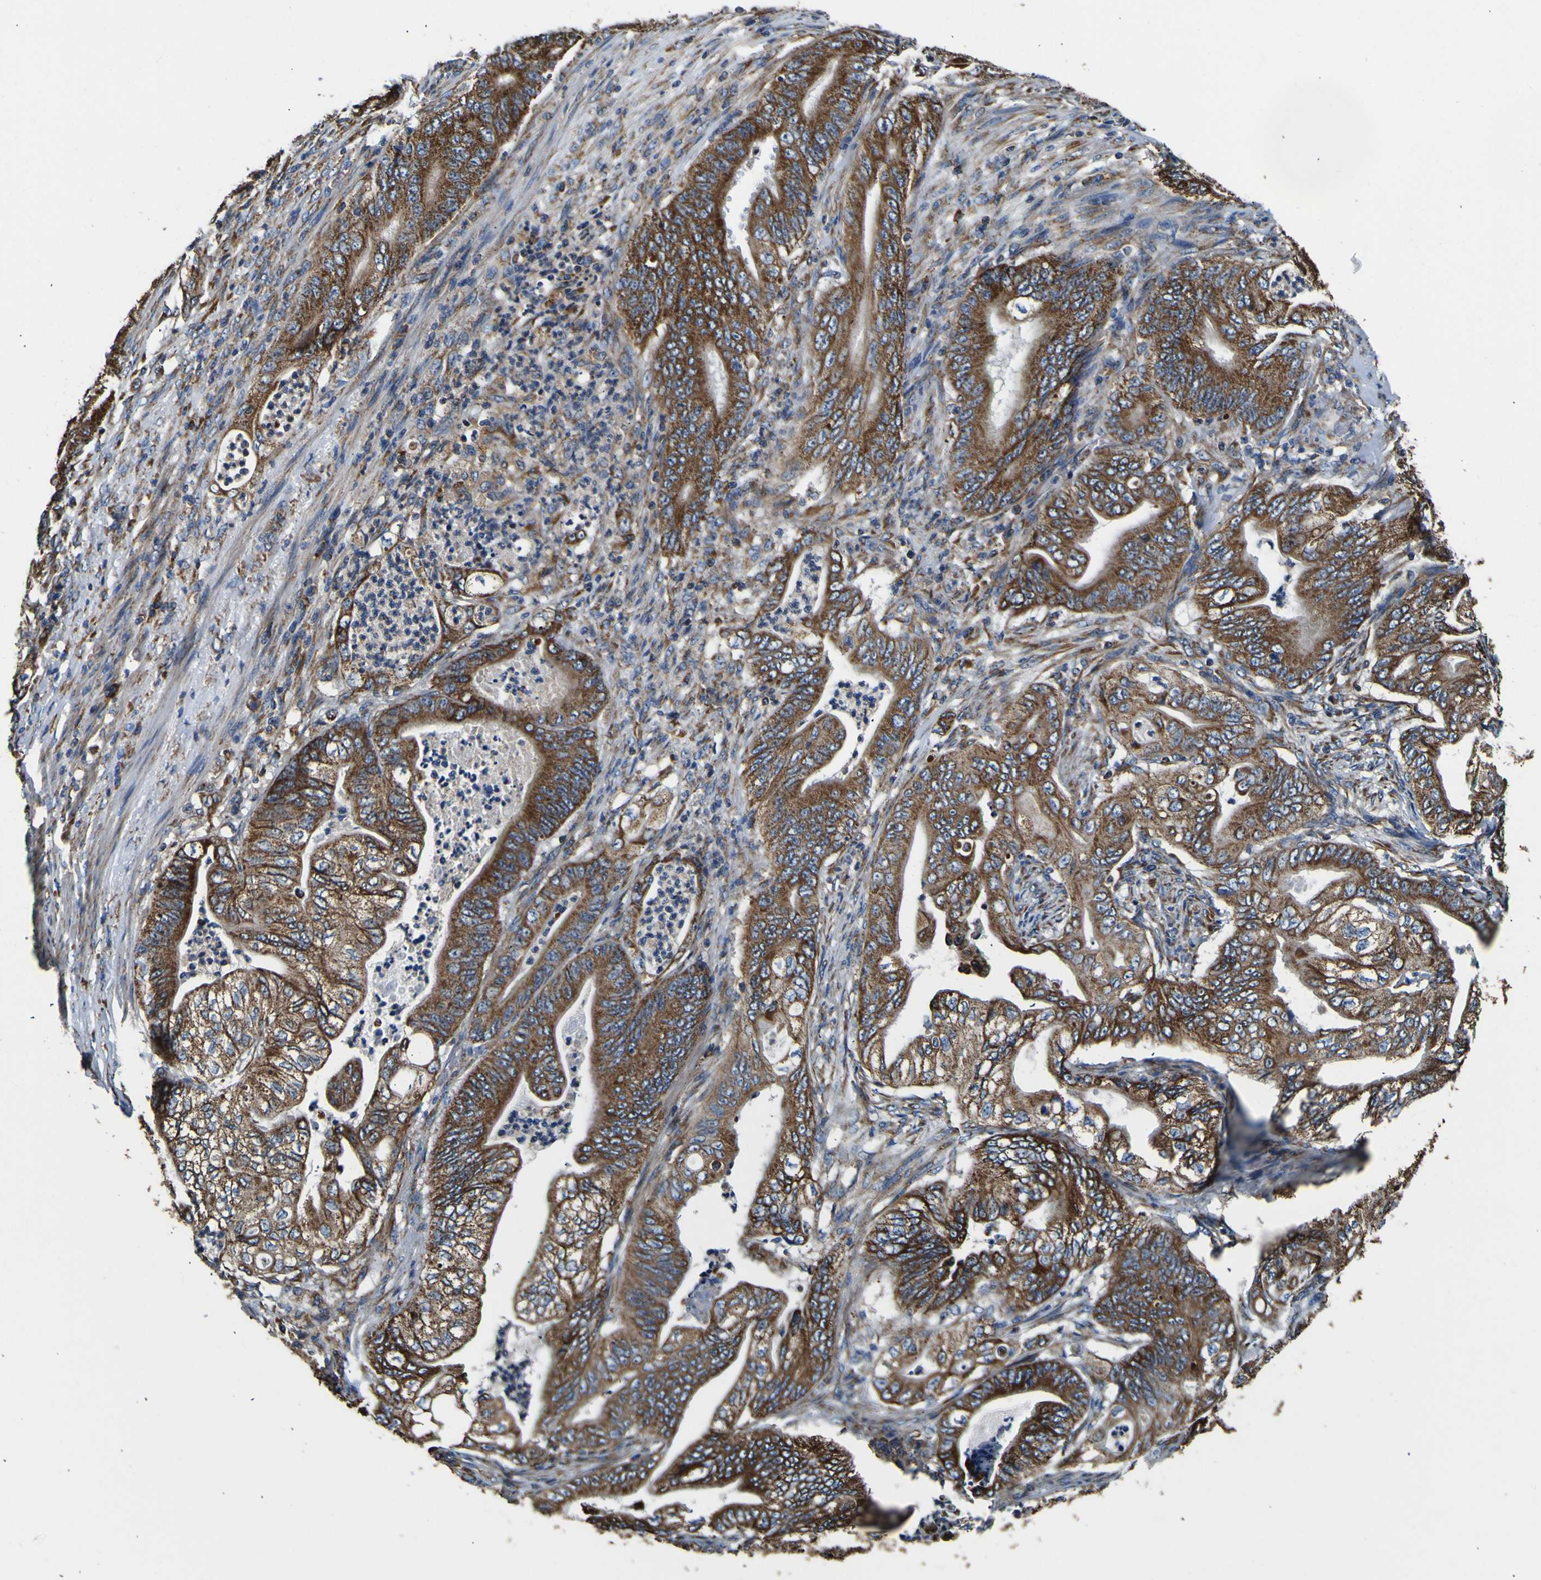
{"staining": {"intensity": "strong", "quantity": ">75%", "location": "cytoplasmic/membranous"}, "tissue": "stomach cancer", "cell_type": "Tumor cells", "image_type": "cancer", "snomed": [{"axis": "morphology", "description": "Adenocarcinoma, NOS"}, {"axis": "topography", "description": "Stomach"}], "caption": "A histopathology image showing strong cytoplasmic/membranous positivity in approximately >75% of tumor cells in adenocarcinoma (stomach), as visualized by brown immunohistochemical staining.", "gene": "INPP5A", "patient": {"sex": "female", "age": 73}}